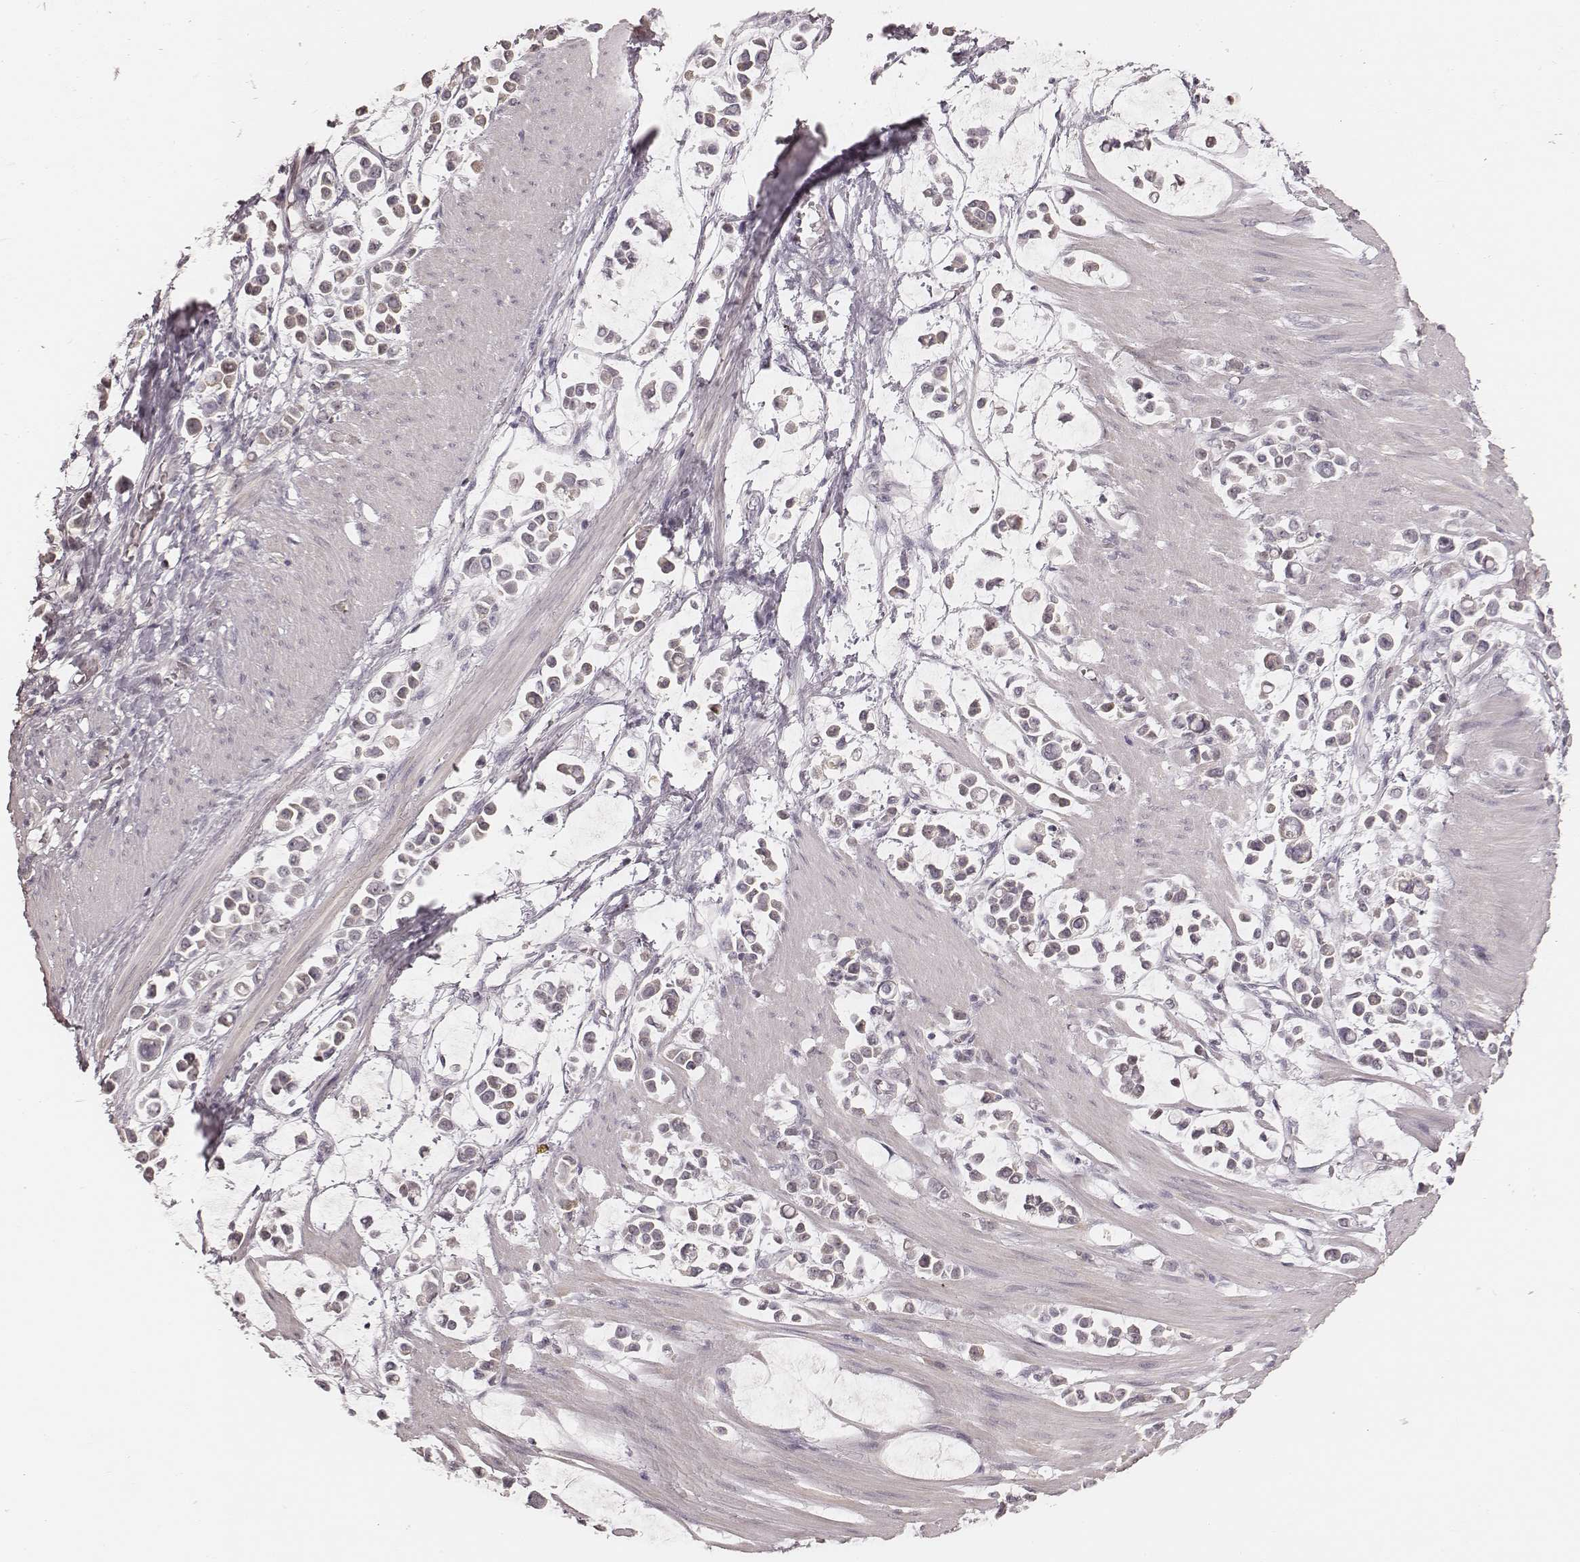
{"staining": {"intensity": "negative", "quantity": "none", "location": "none"}, "tissue": "stomach cancer", "cell_type": "Tumor cells", "image_type": "cancer", "snomed": [{"axis": "morphology", "description": "Adenocarcinoma, NOS"}, {"axis": "topography", "description": "Stomach"}], "caption": "DAB (3,3'-diaminobenzidine) immunohistochemical staining of human stomach adenocarcinoma shows no significant staining in tumor cells. (Stains: DAB immunohistochemistry with hematoxylin counter stain, Microscopy: brightfield microscopy at high magnification).", "gene": "MSX1", "patient": {"sex": "male", "age": 82}}